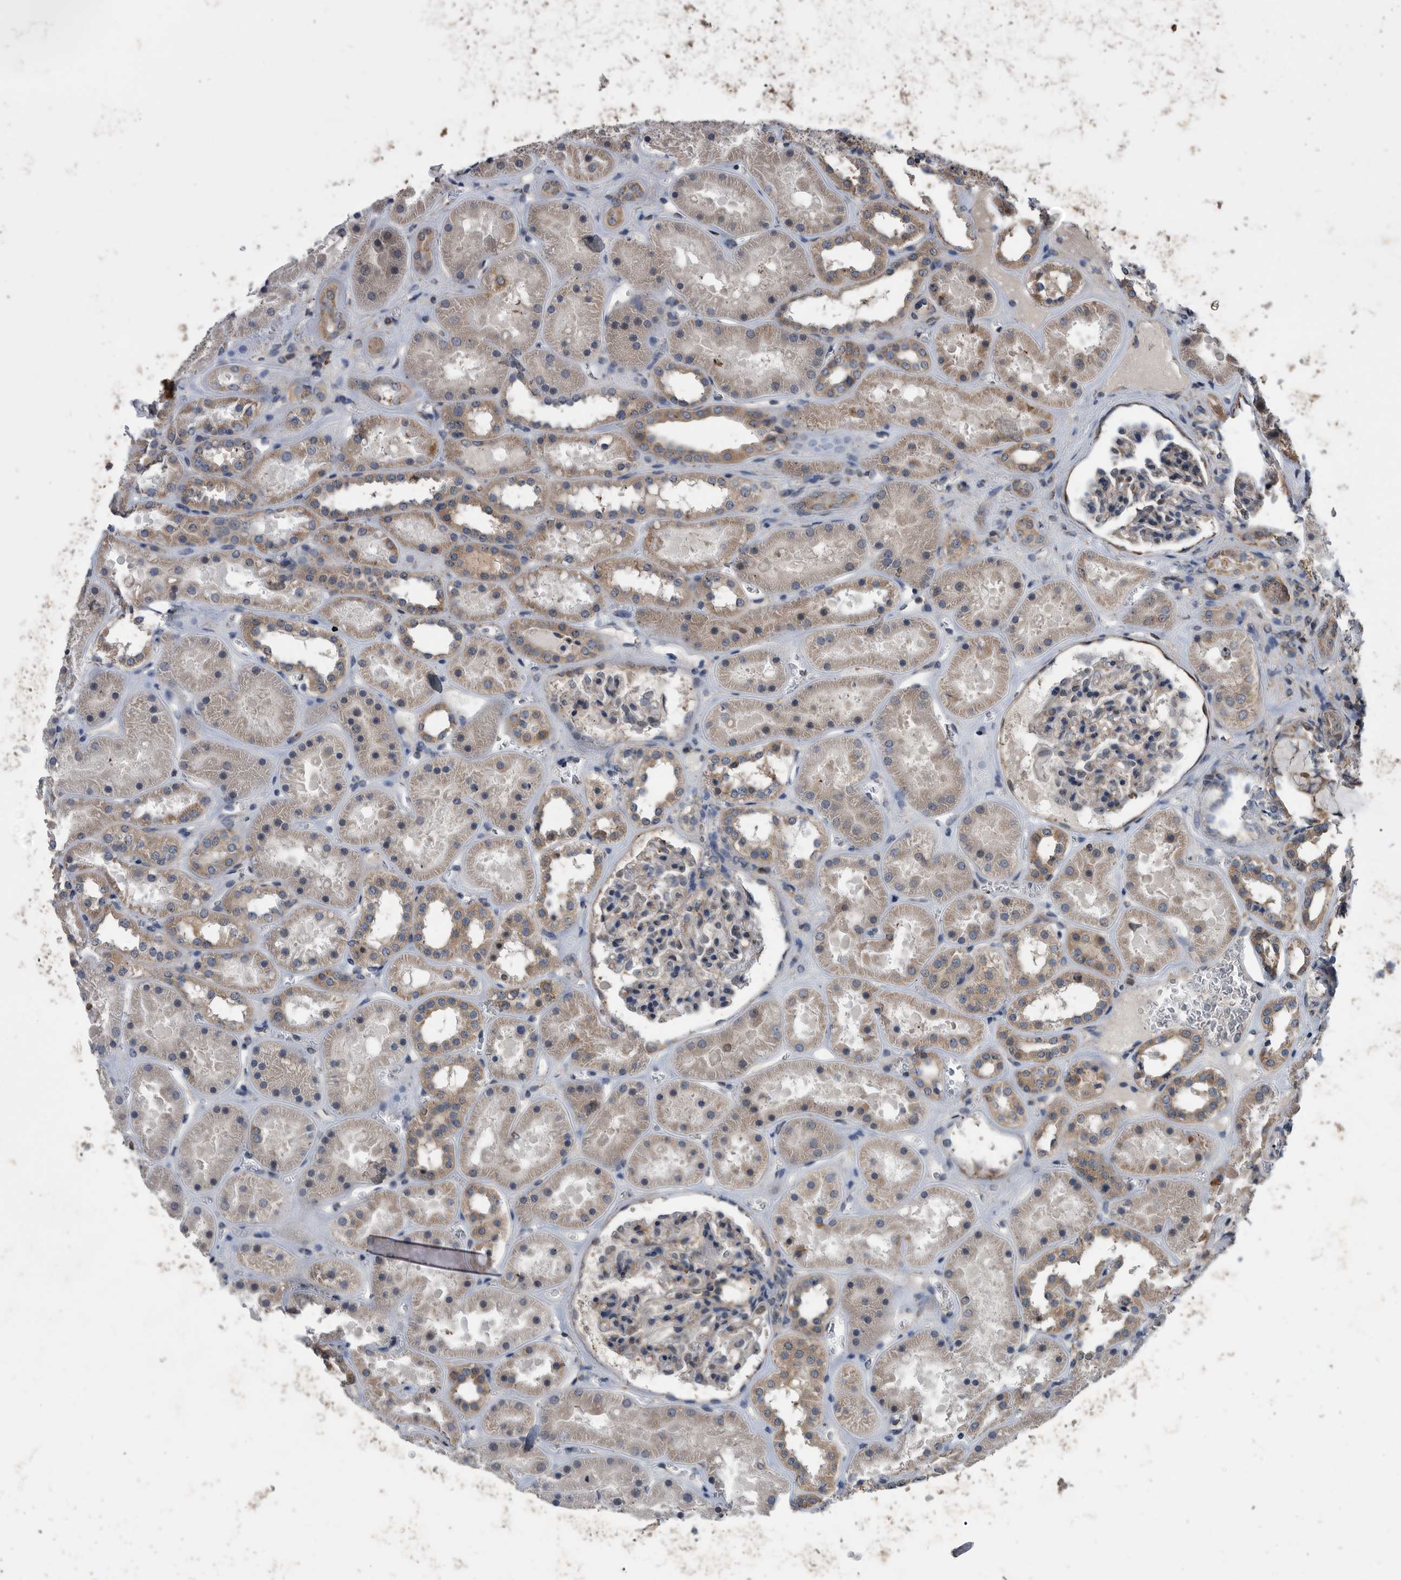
{"staining": {"intensity": "weak", "quantity": "25%-75%", "location": "cytoplasmic/membranous"}, "tissue": "kidney", "cell_type": "Cells in glomeruli", "image_type": "normal", "snomed": [{"axis": "morphology", "description": "Normal tissue, NOS"}, {"axis": "topography", "description": "Kidney"}], "caption": "Weak cytoplasmic/membranous protein expression is seen in about 25%-75% of cells in glomeruli in kidney. (Stains: DAB in brown, nuclei in blue, Microscopy: brightfield microscopy at high magnification).", "gene": "NRBP1", "patient": {"sex": "female", "age": 41}}